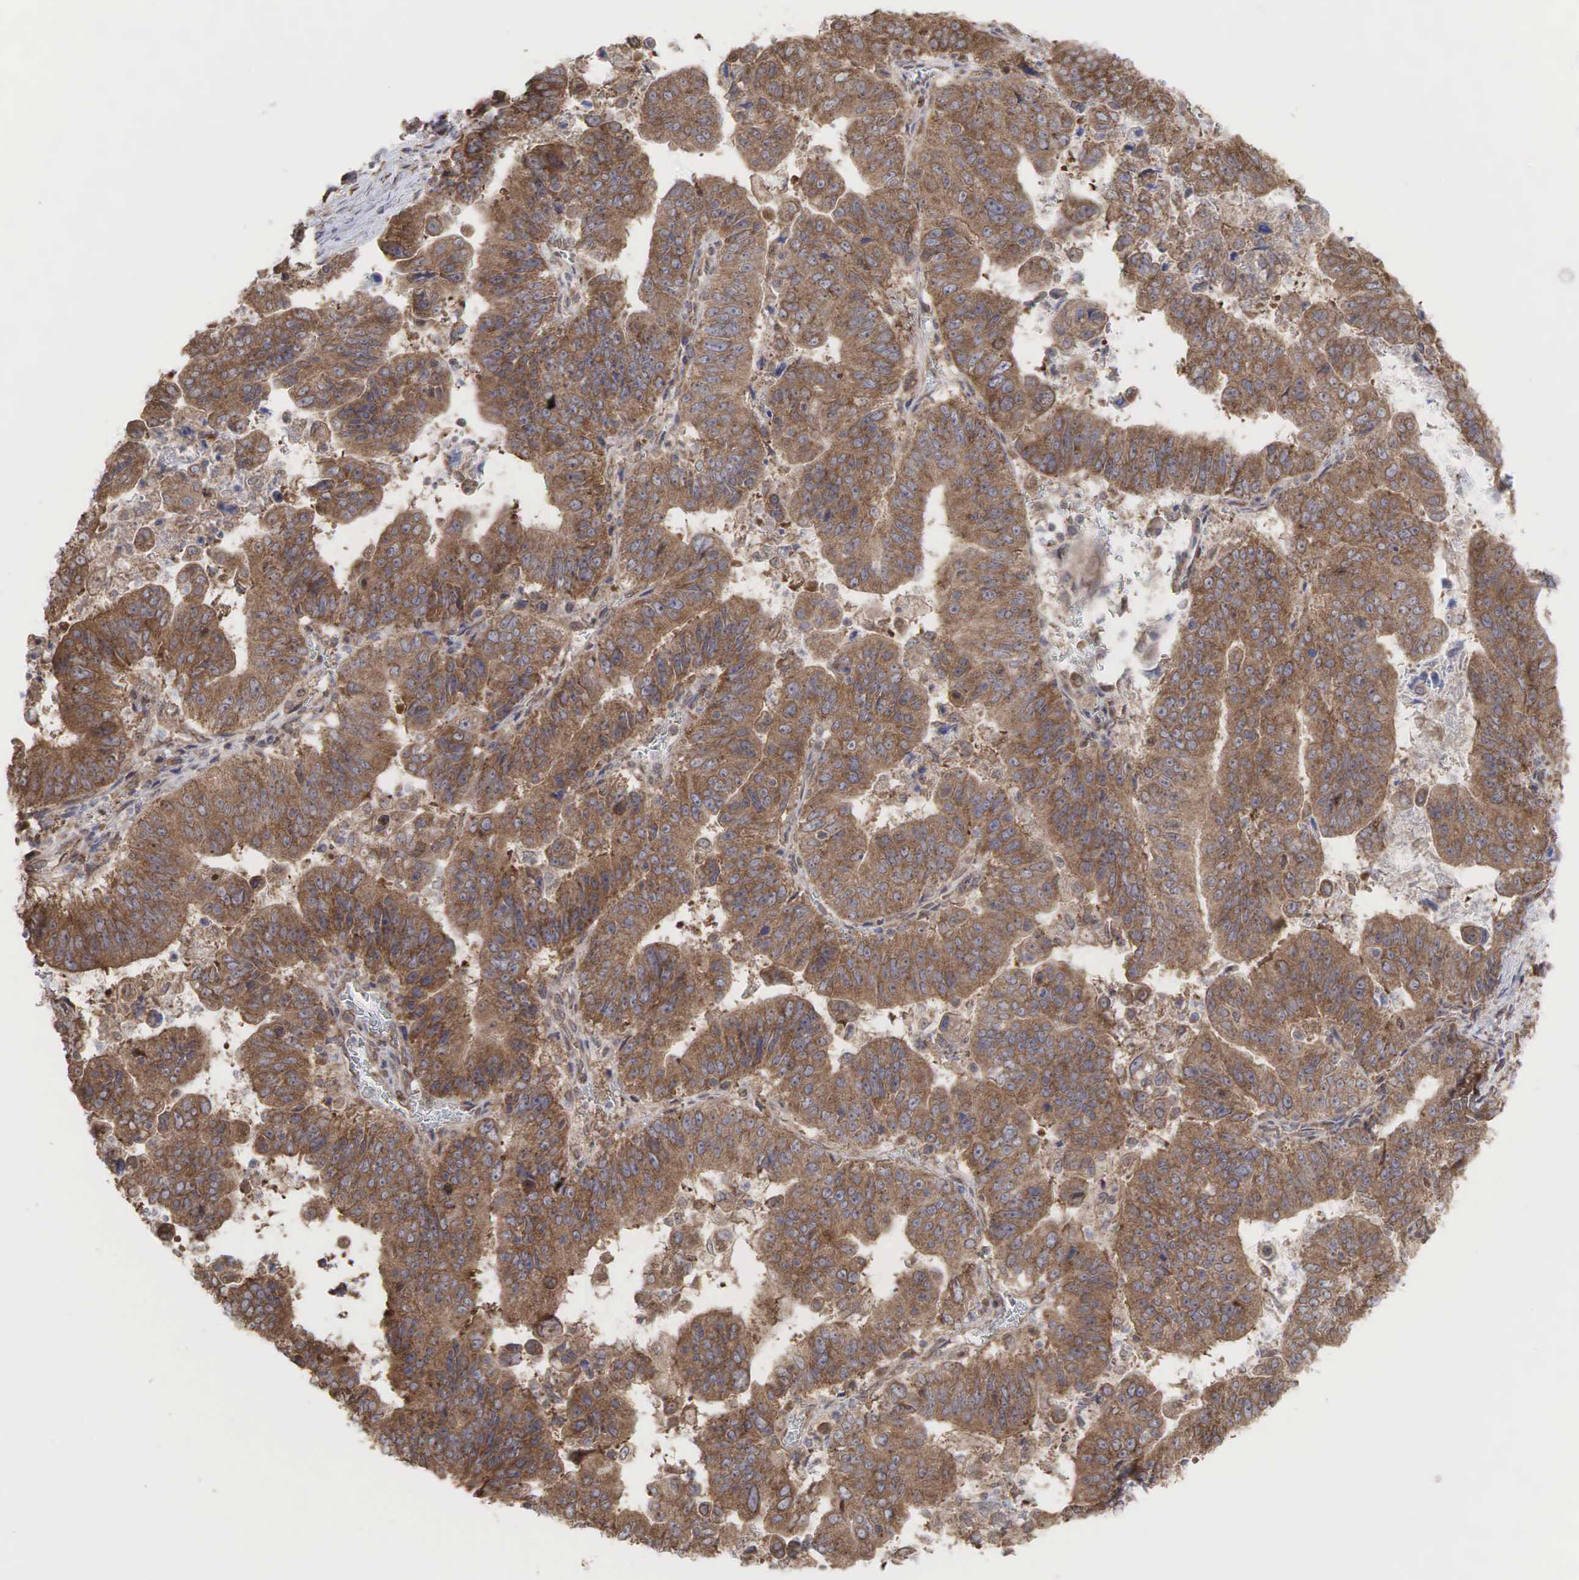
{"staining": {"intensity": "moderate", "quantity": ">75%", "location": "cytoplasmic/membranous"}, "tissue": "stomach cancer", "cell_type": "Tumor cells", "image_type": "cancer", "snomed": [{"axis": "morphology", "description": "Adenocarcinoma, NOS"}, {"axis": "topography", "description": "Stomach, upper"}], "caption": "Stomach cancer tissue displays moderate cytoplasmic/membranous staining in about >75% of tumor cells, visualized by immunohistochemistry.", "gene": "PABPC5", "patient": {"sex": "female", "age": 50}}